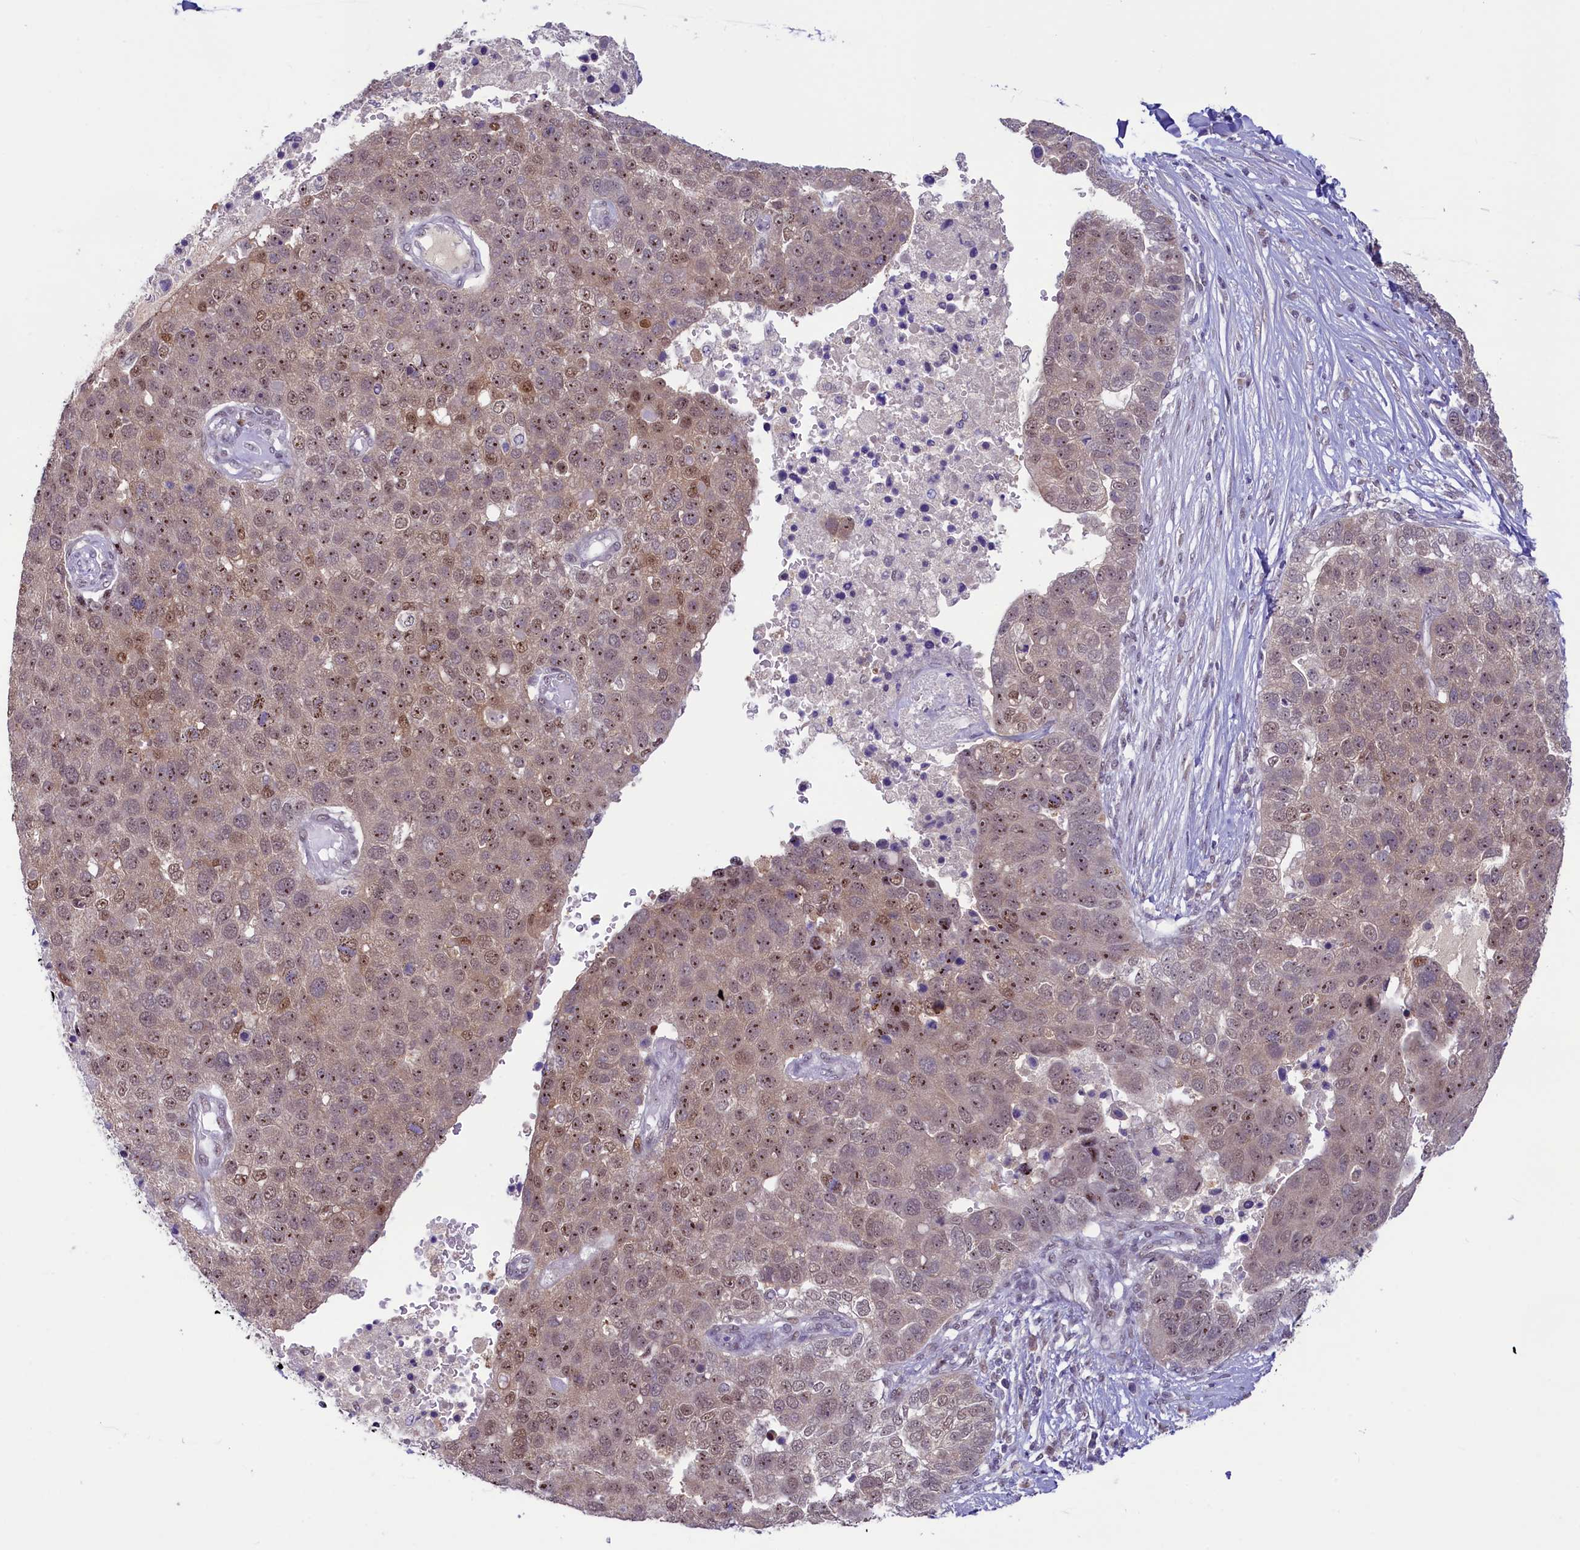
{"staining": {"intensity": "moderate", "quantity": "25%-75%", "location": "nuclear"}, "tissue": "pancreatic cancer", "cell_type": "Tumor cells", "image_type": "cancer", "snomed": [{"axis": "morphology", "description": "Adenocarcinoma, NOS"}, {"axis": "topography", "description": "Pancreas"}], "caption": "Protein staining of adenocarcinoma (pancreatic) tissue demonstrates moderate nuclear expression in approximately 25%-75% of tumor cells.", "gene": "ANKS3", "patient": {"sex": "female", "age": 61}}